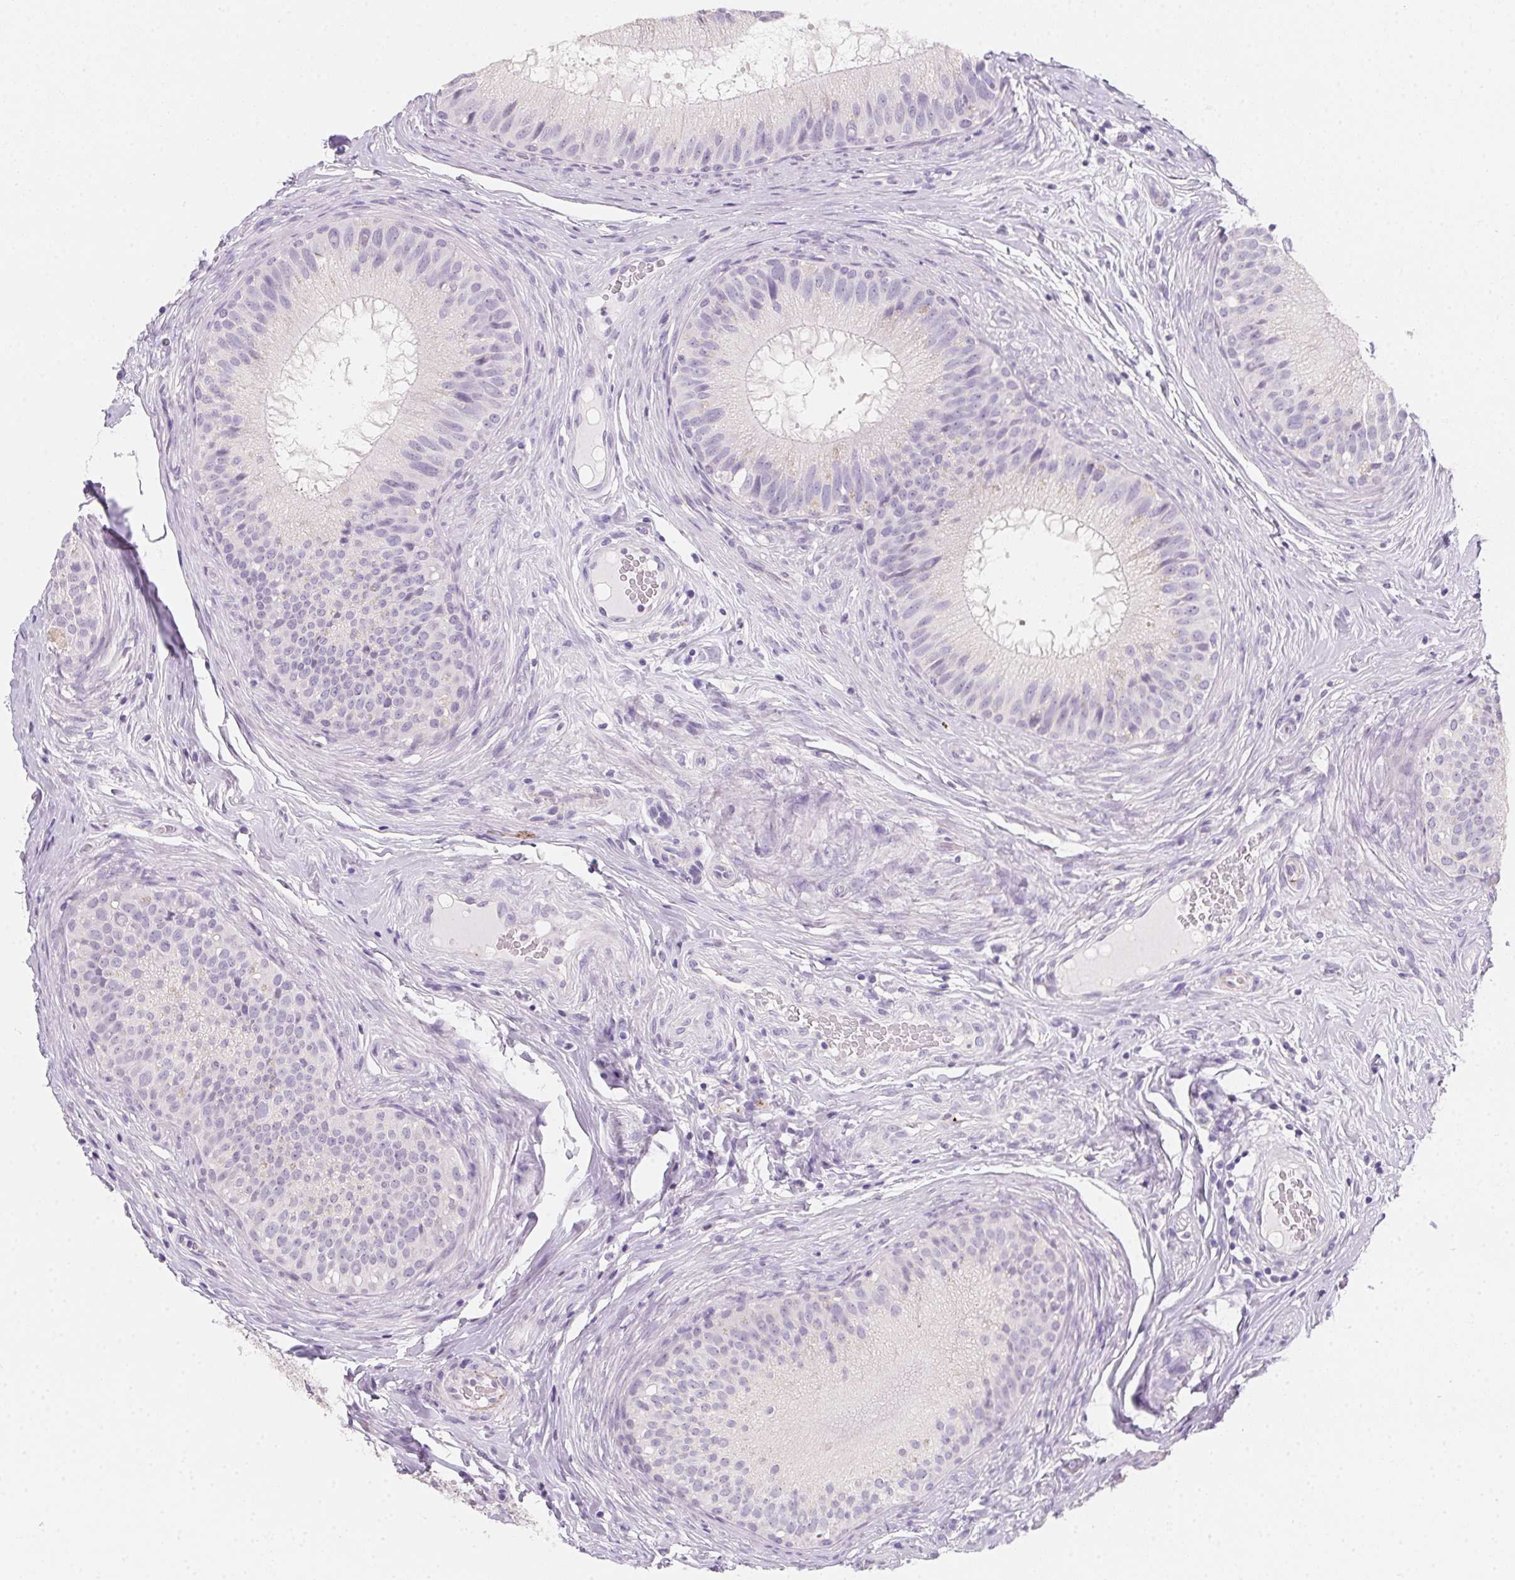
{"staining": {"intensity": "negative", "quantity": "none", "location": "none"}, "tissue": "epididymis", "cell_type": "Glandular cells", "image_type": "normal", "snomed": [{"axis": "morphology", "description": "Normal tissue, NOS"}, {"axis": "topography", "description": "Epididymis"}], "caption": "This is a micrograph of immunohistochemistry staining of normal epididymis, which shows no positivity in glandular cells.", "gene": "MYL4", "patient": {"sex": "male", "age": 34}}